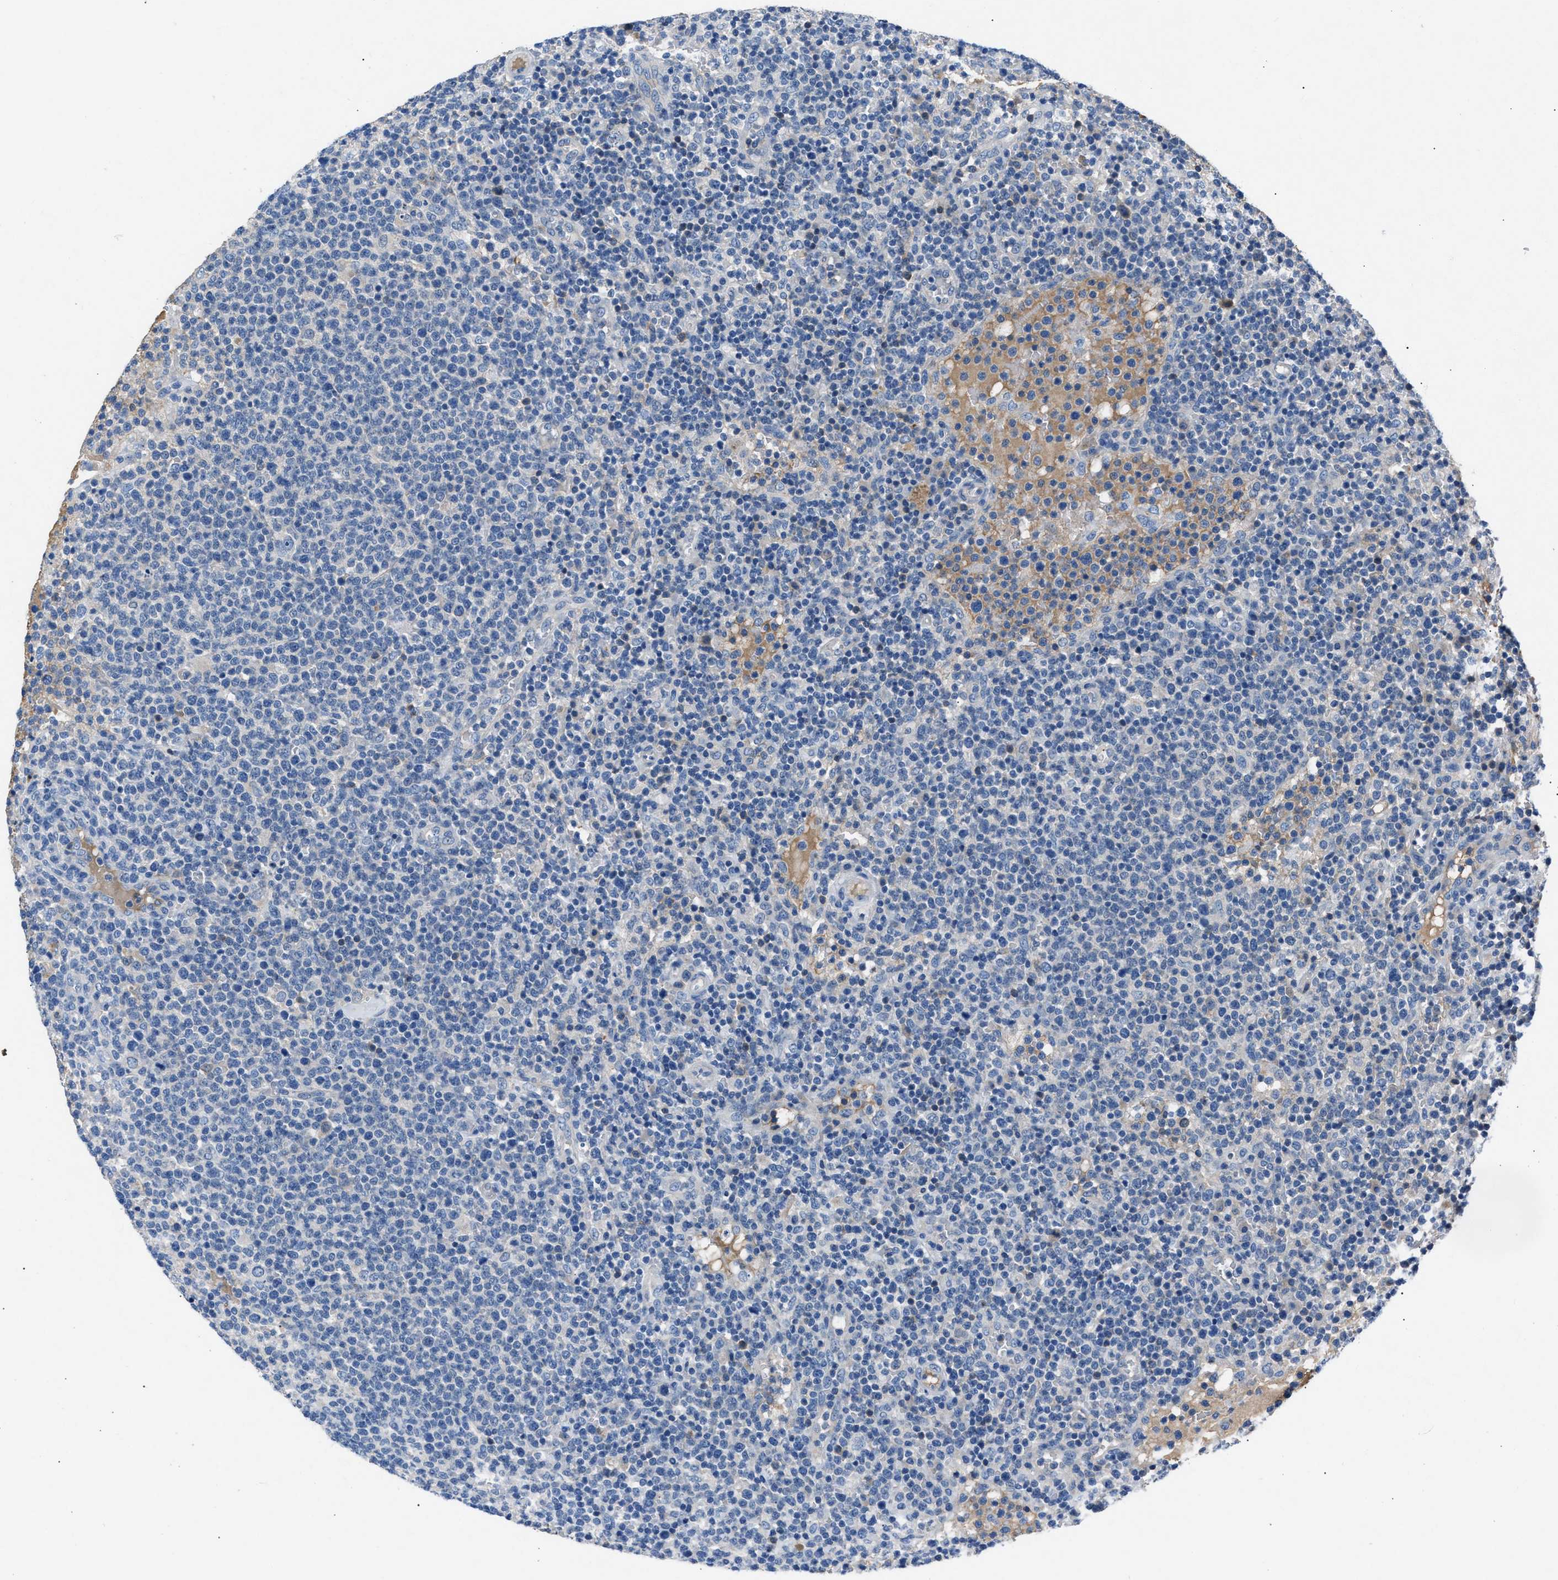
{"staining": {"intensity": "negative", "quantity": "none", "location": "none"}, "tissue": "lymphoma", "cell_type": "Tumor cells", "image_type": "cancer", "snomed": [{"axis": "morphology", "description": "Malignant lymphoma, non-Hodgkin's type, High grade"}, {"axis": "topography", "description": "Lymph node"}], "caption": "Immunohistochemistry (IHC) of human lymphoma displays no positivity in tumor cells.", "gene": "DNAAF5", "patient": {"sex": "male", "age": 61}}